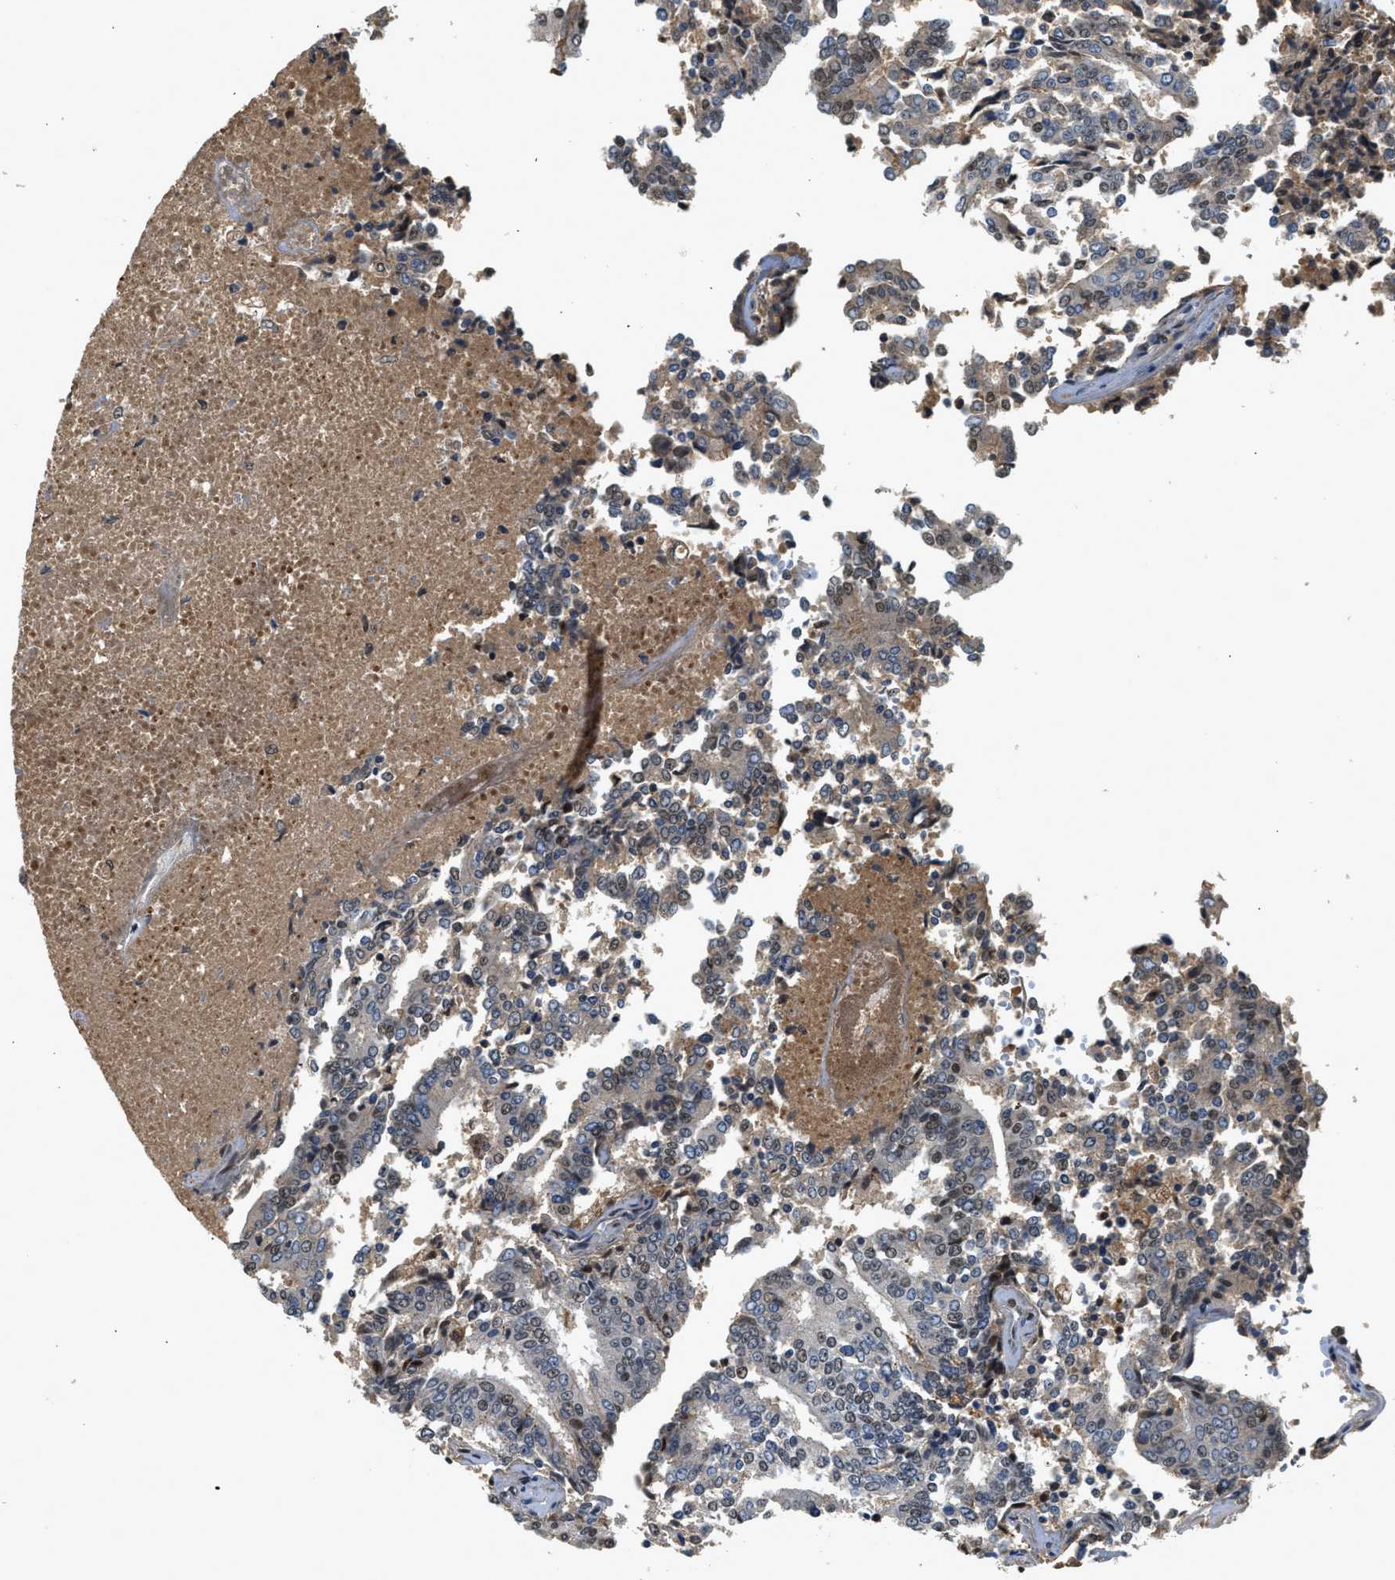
{"staining": {"intensity": "weak", "quantity": "<25%", "location": "nuclear"}, "tissue": "prostate cancer", "cell_type": "Tumor cells", "image_type": "cancer", "snomed": [{"axis": "morphology", "description": "Normal tissue, NOS"}, {"axis": "morphology", "description": "Adenocarcinoma, High grade"}, {"axis": "topography", "description": "Prostate"}, {"axis": "topography", "description": "Seminal veicle"}], "caption": "This is an immunohistochemistry photomicrograph of prostate cancer. There is no positivity in tumor cells.", "gene": "SLC15A4", "patient": {"sex": "male", "age": 55}}